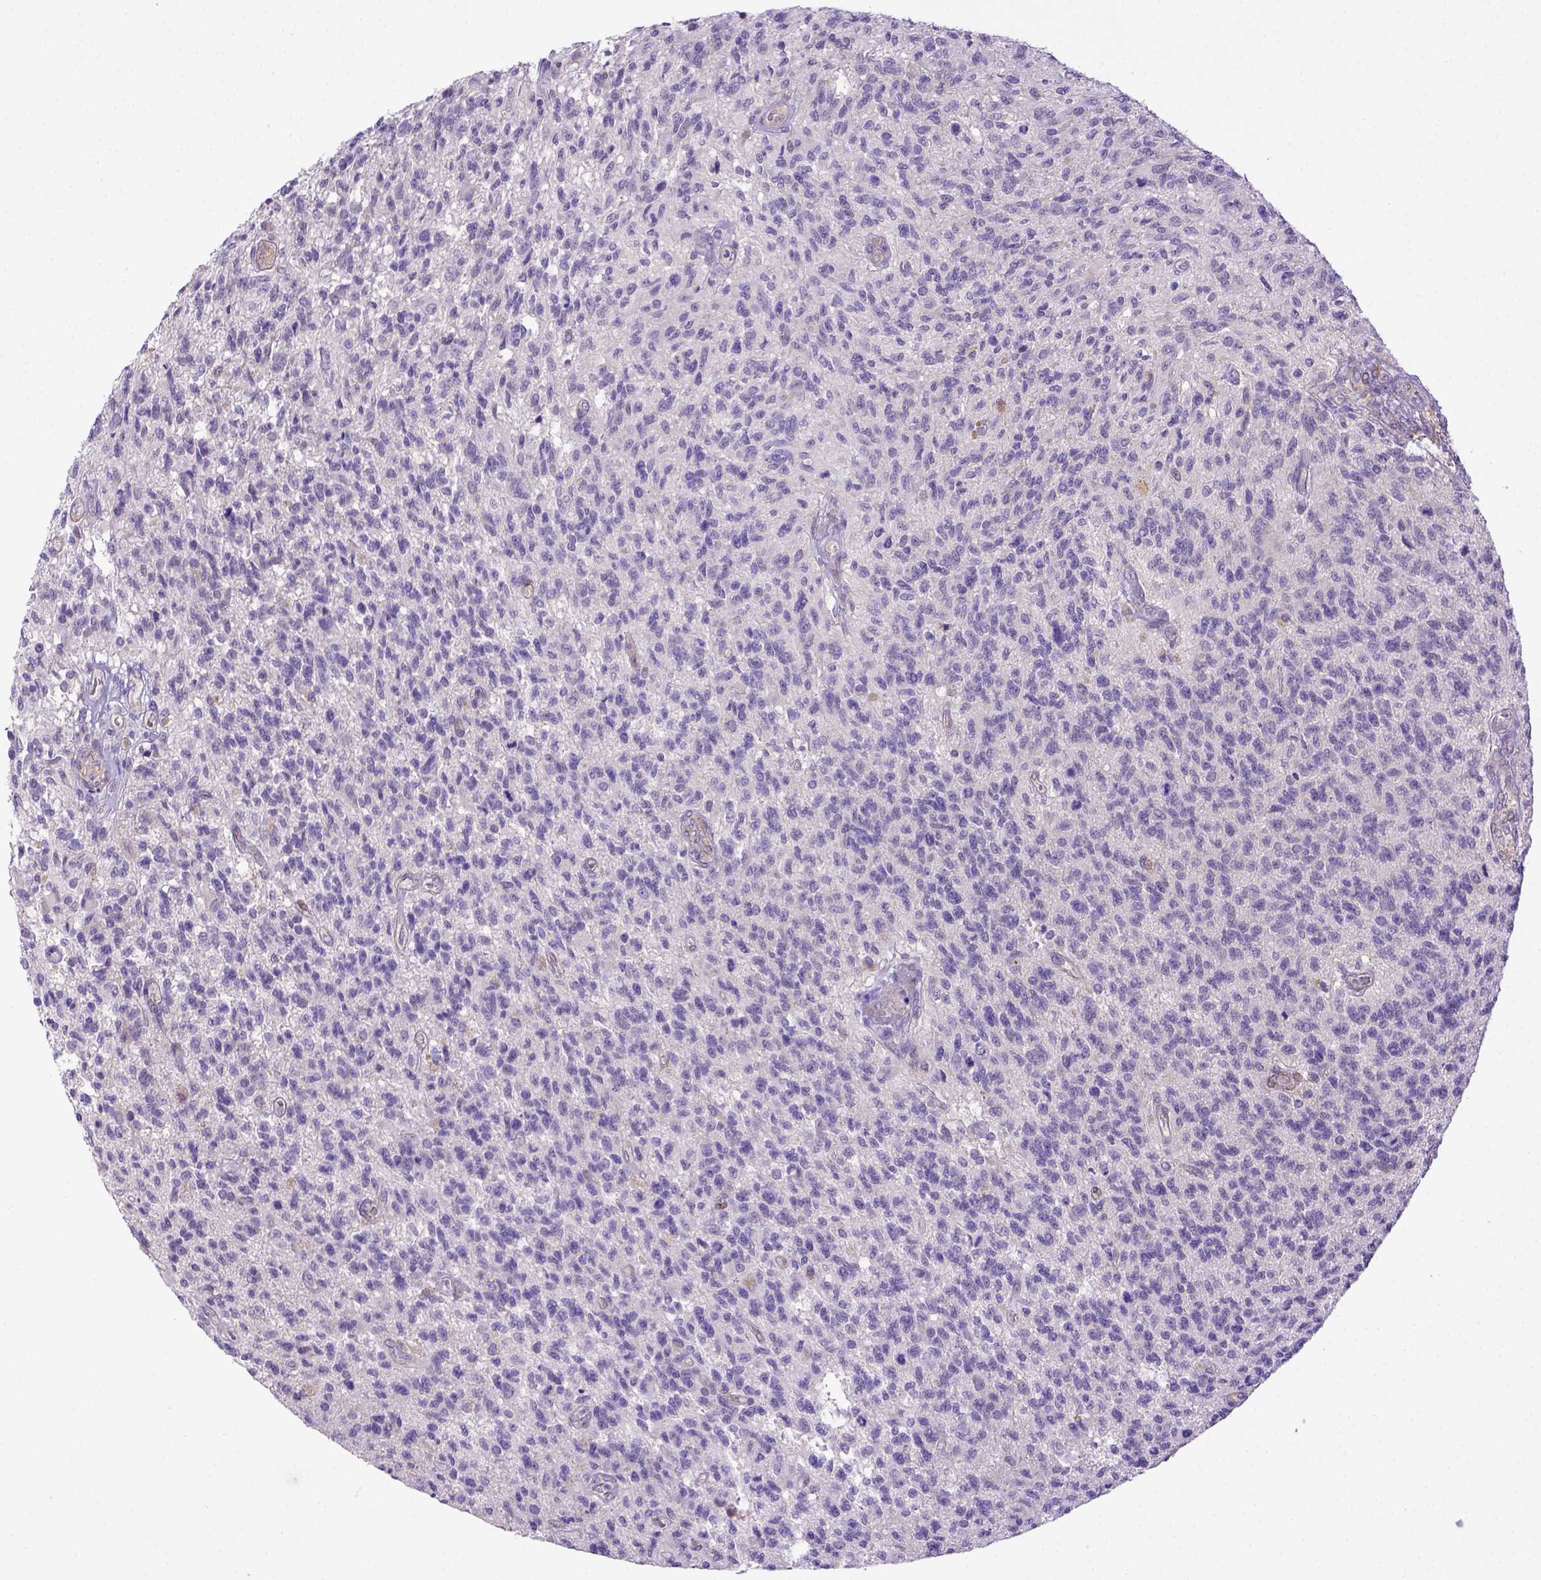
{"staining": {"intensity": "negative", "quantity": "none", "location": "none"}, "tissue": "glioma", "cell_type": "Tumor cells", "image_type": "cancer", "snomed": [{"axis": "morphology", "description": "Glioma, malignant, High grade"}, {"axis": "topography", "description": "Brain"}], "caption": "The photomicrograph shows no staining of tumor cells in glioma.", "gene": "BTN1A1", "patient": {"sex": "male", "age": 56}}